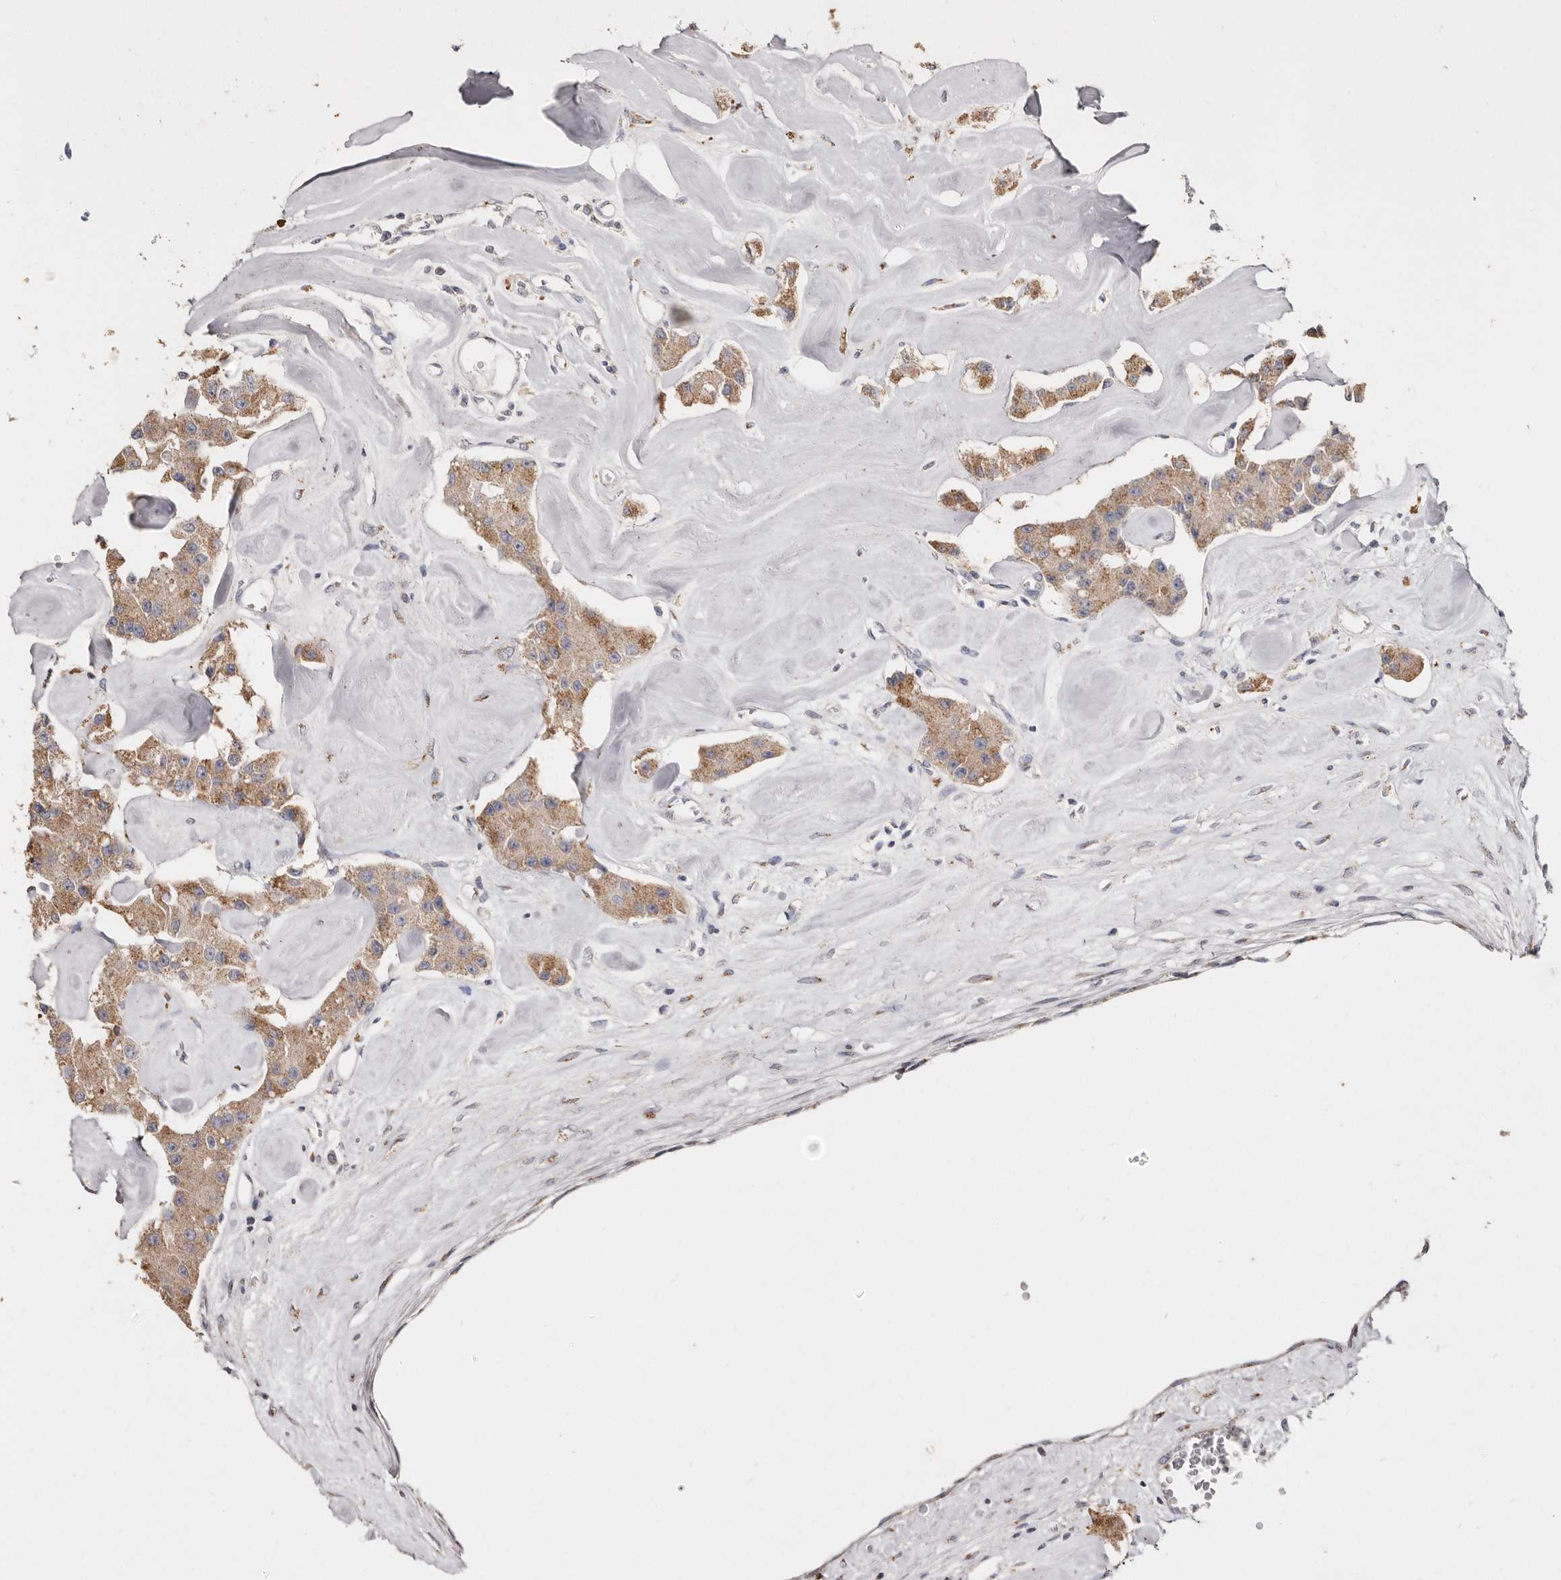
{"staining": {"intensity": "moderate", "quantity": ">75%", "location": "cytoplasmic/membranous"}, "tissue": "carcinoid", "cell_type": "Tumor cells", "image_type": "cancer", "snomed": [{"axis": "morphology", "description": "Carcinoid, malignant, NOS"}, {"axis": "topography", "description": "Pancreas"}], "caption": "Carcinoid stained with immunohistochemistry reveals moderate cytoplasmic/membranous positivity in approximately >75% of tumor cells.", "gene": "LGALS7B", "patient": {"sex": "male", "age": 41}}